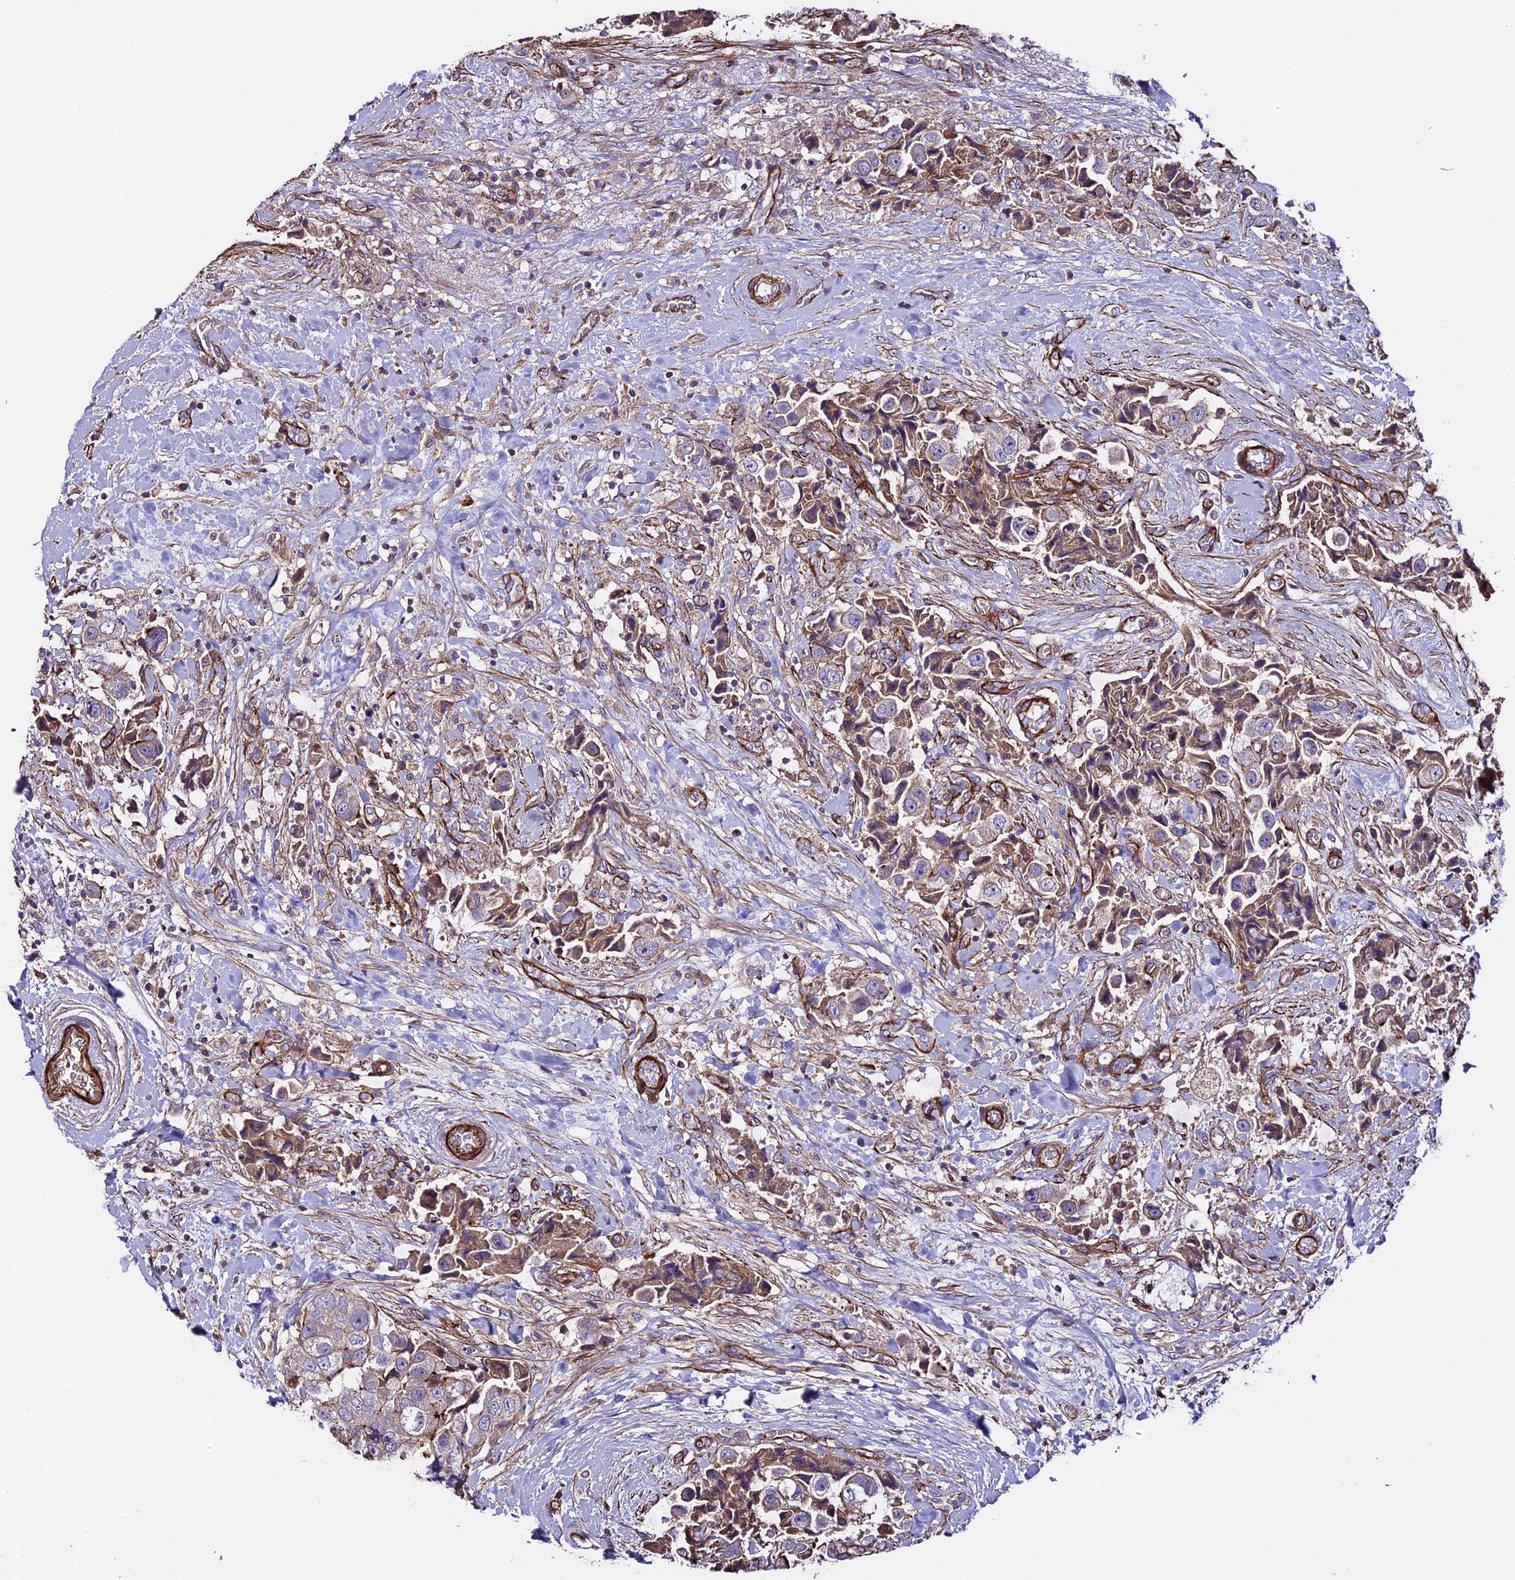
{"staining": {"intensity": "weak", "quantity": ">75%", "location": "cytoplasmic/membranous"}, "tissue": "breast cancer", "cell_type": "Tumor cells", "image_type": "cancer", "snomed": [{"axis": "morphology", "description": "Normal tissue, NOS"}, {"axis": "morphology", "description": "Duct carcinoma"}, {"axis": "topography", "description": "Breast"}], "caption": "Immunohistochemistry image of neoplastic tissue: breast infiltrating ductal carcinoma stained using IHC shows low levels of weak protein expression localized specifically in the cytoplasmic/membranous of tumor cells, appearing as a cytoplasmic/membranous brown color.", "gene": "EVA1B", "patient": {"sex": "female", "age": 62}}